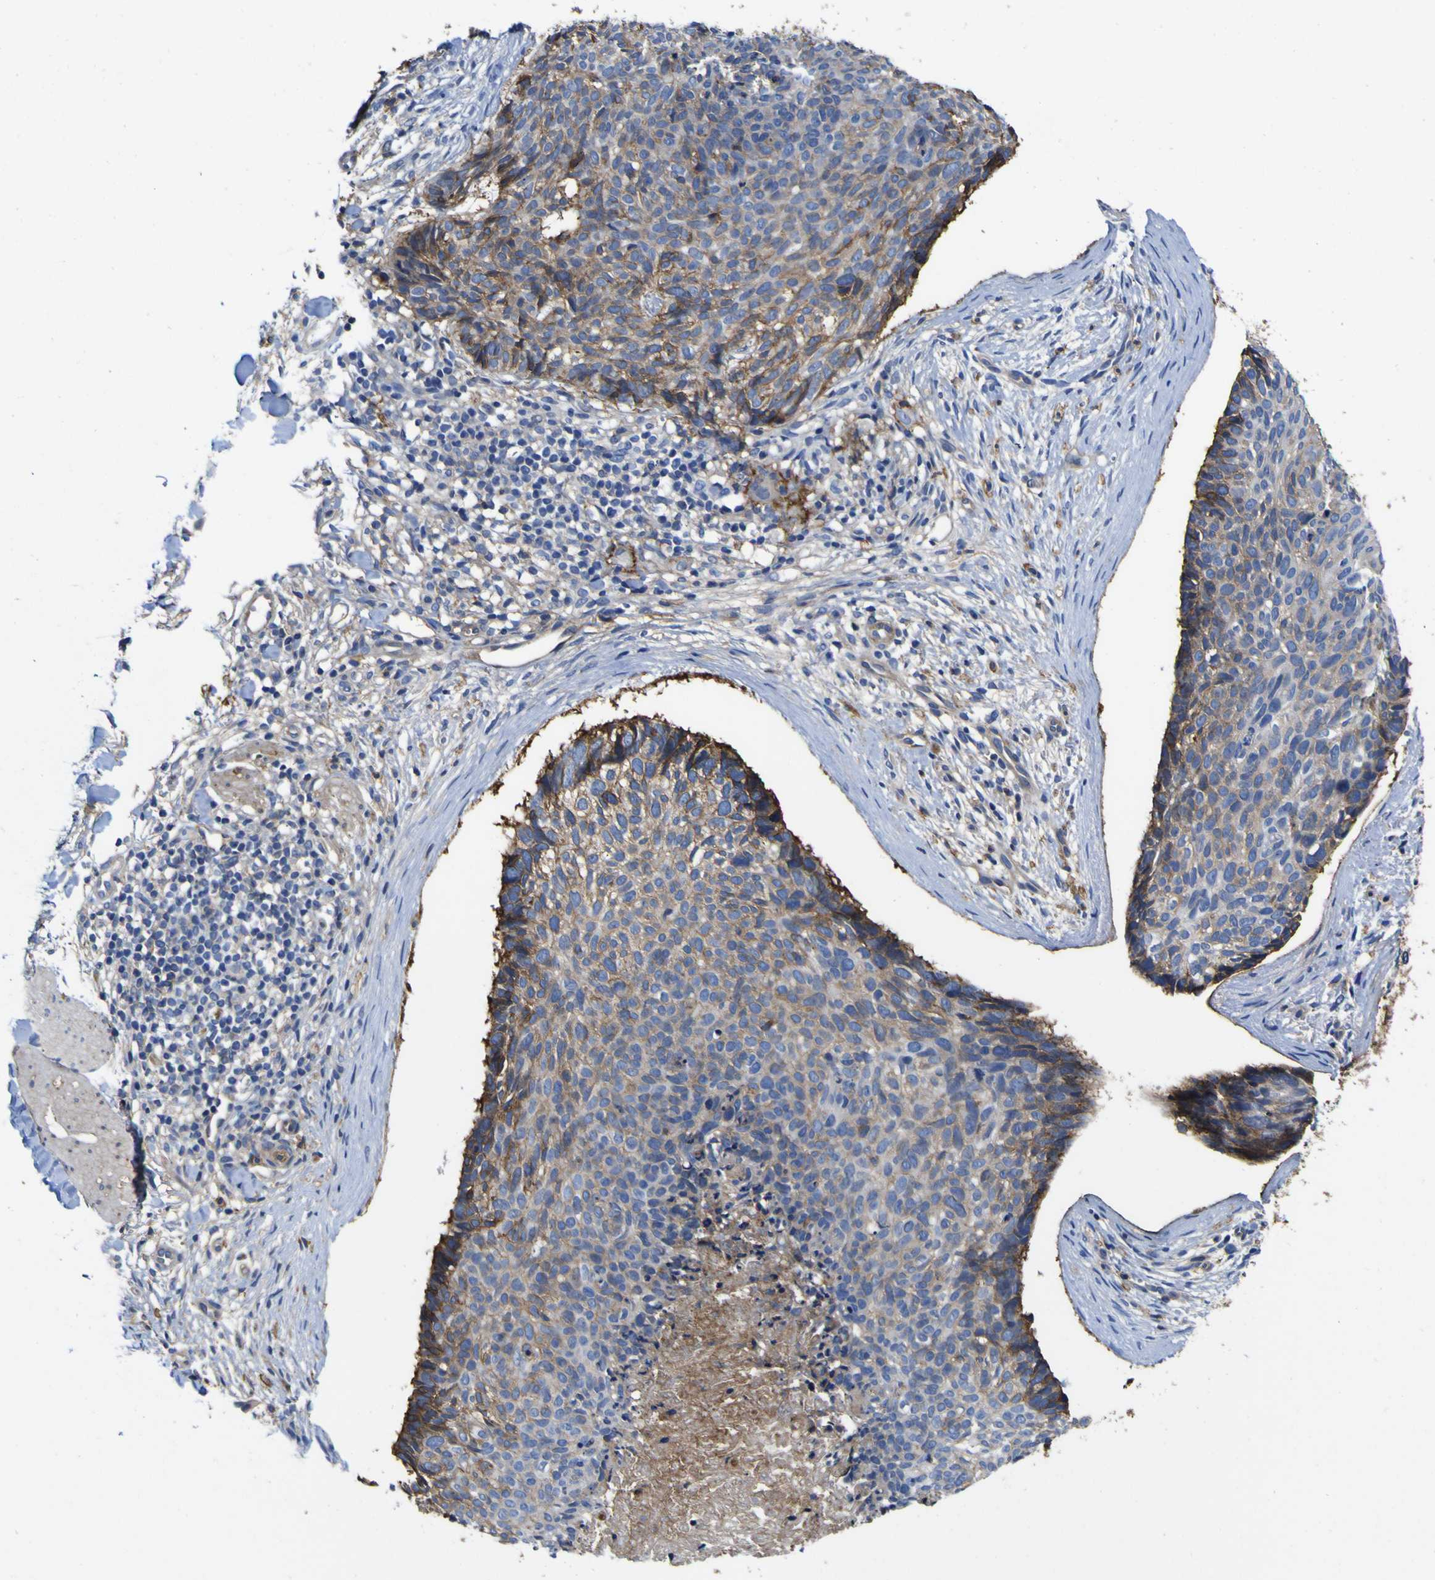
{"staining": {"intensity": "moderate", "quantity": "<25%", "location": "cytoplasmic/membranous"}, "tissue": "skin cancer", "cell_type": "Tumor cells", "image_type": "cancer", "snomed": [{"axis": "morphology", "description": "Normal tissue, NOS"}, {"axis": "morphology", "description": "Basal cell carcinoma"}, {"axis": "topography", "description": "Skin"}], "caption": "The micrograph reveals staining of skin basal cell carcinoma, revealing moderate cytoplasmic/membranous protein staining (brown color) within tumor cells. The protein is stained brown, and the nuclei are stained in blue (DAB IHC with brightfield microscopy, high magnification).", "gene": "CD151", "patient": {"sex": "female", "age": 56}}